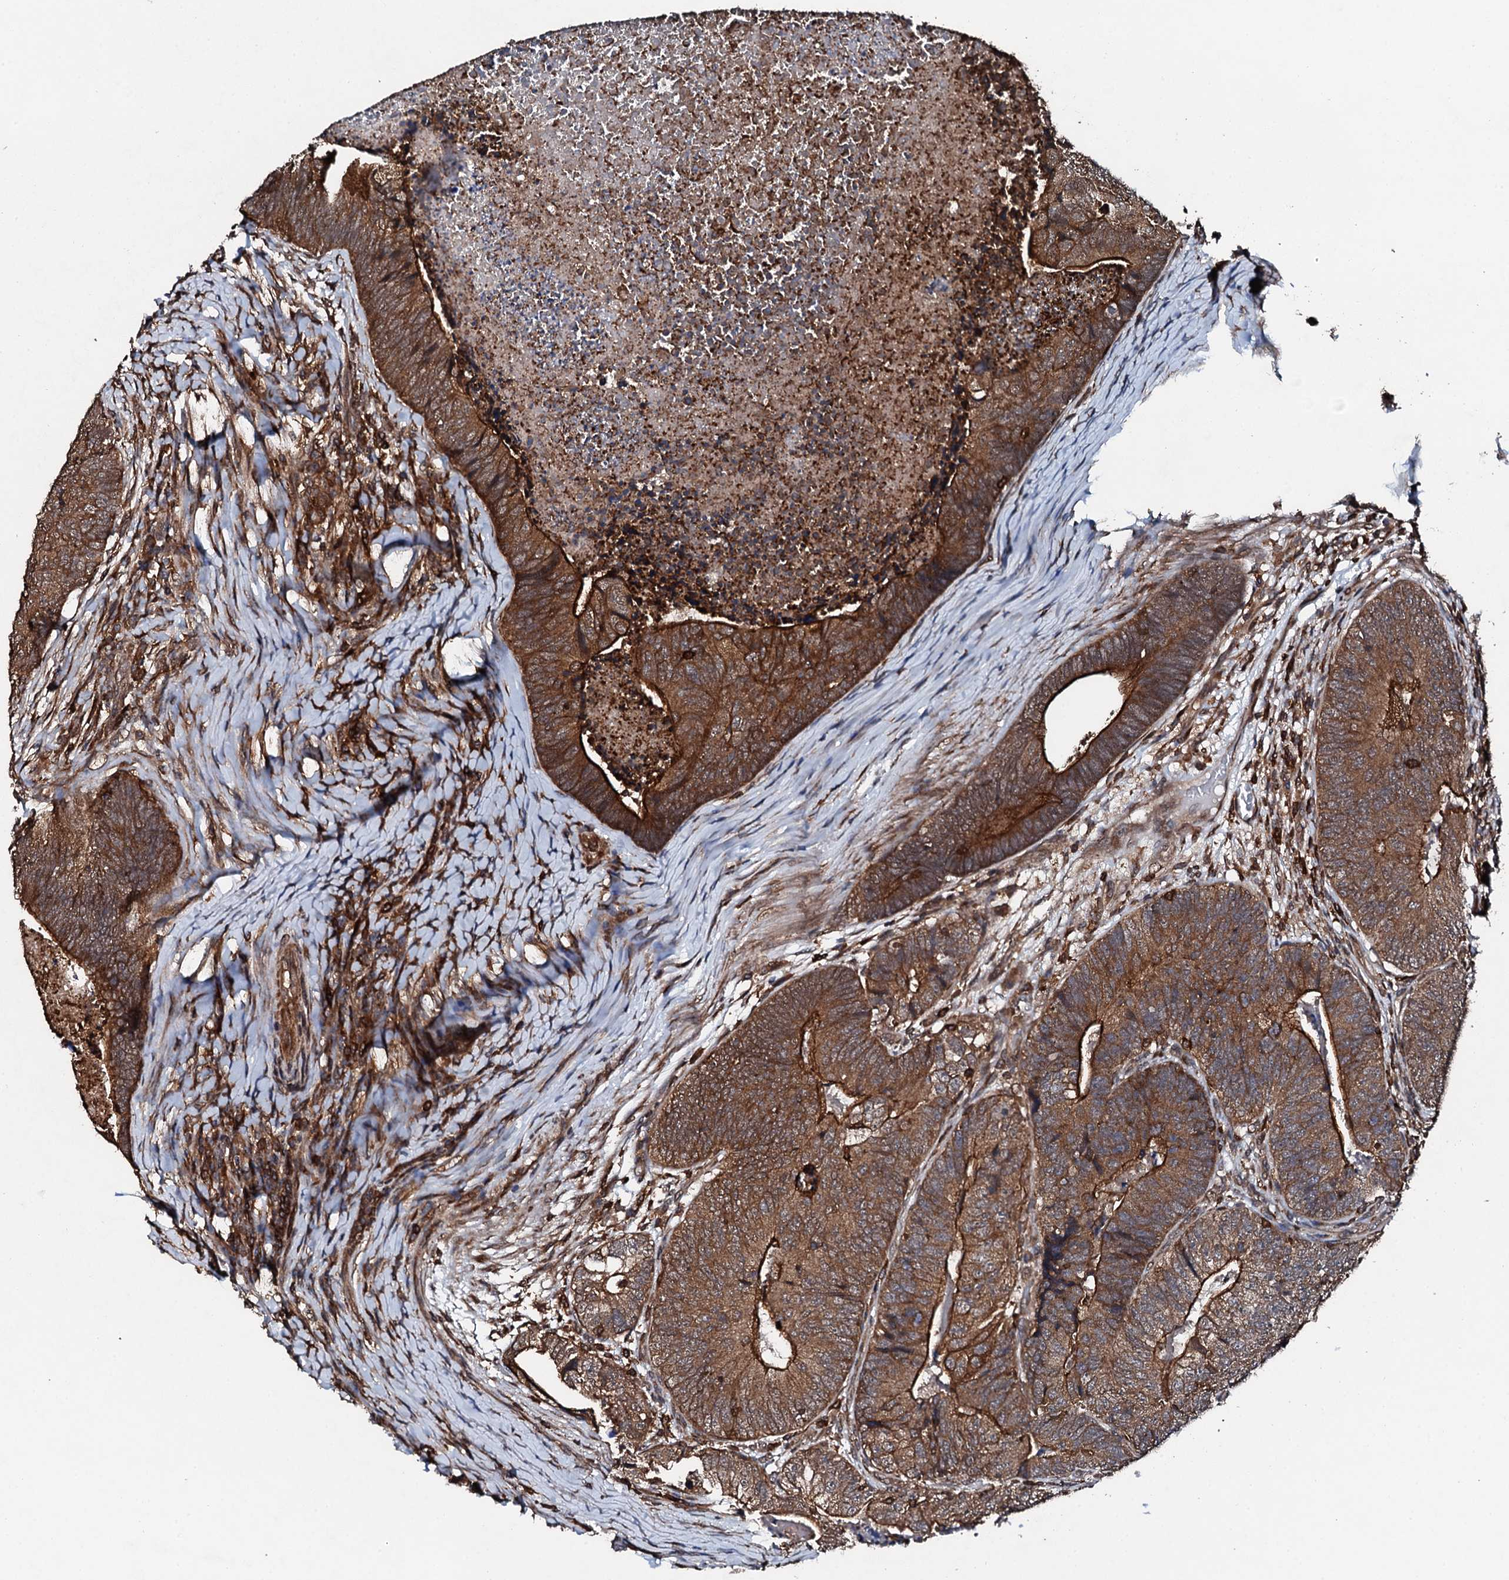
{"staining": {"intensity": "strong", "quantity": ">75%", "location": "cytoplasmic/membranous"}, "tissue": "colorectal cancer", "cell_type": "Tumor cells", "image_type": "cancer", "snomed": [{"axis": "morphology", "description": "Adenocarcinoma, NOS"}, {"axis": "topography", "description": "Colon"}], "caption": "A photomicrograph of human adenocarcinoma (colorectal) stained for a protein demonstrates strong cytoplasmic/membranous brown staining in tumor cells.", "gene": "EDC4", "patient": {"sex": "female", "age": 67}}